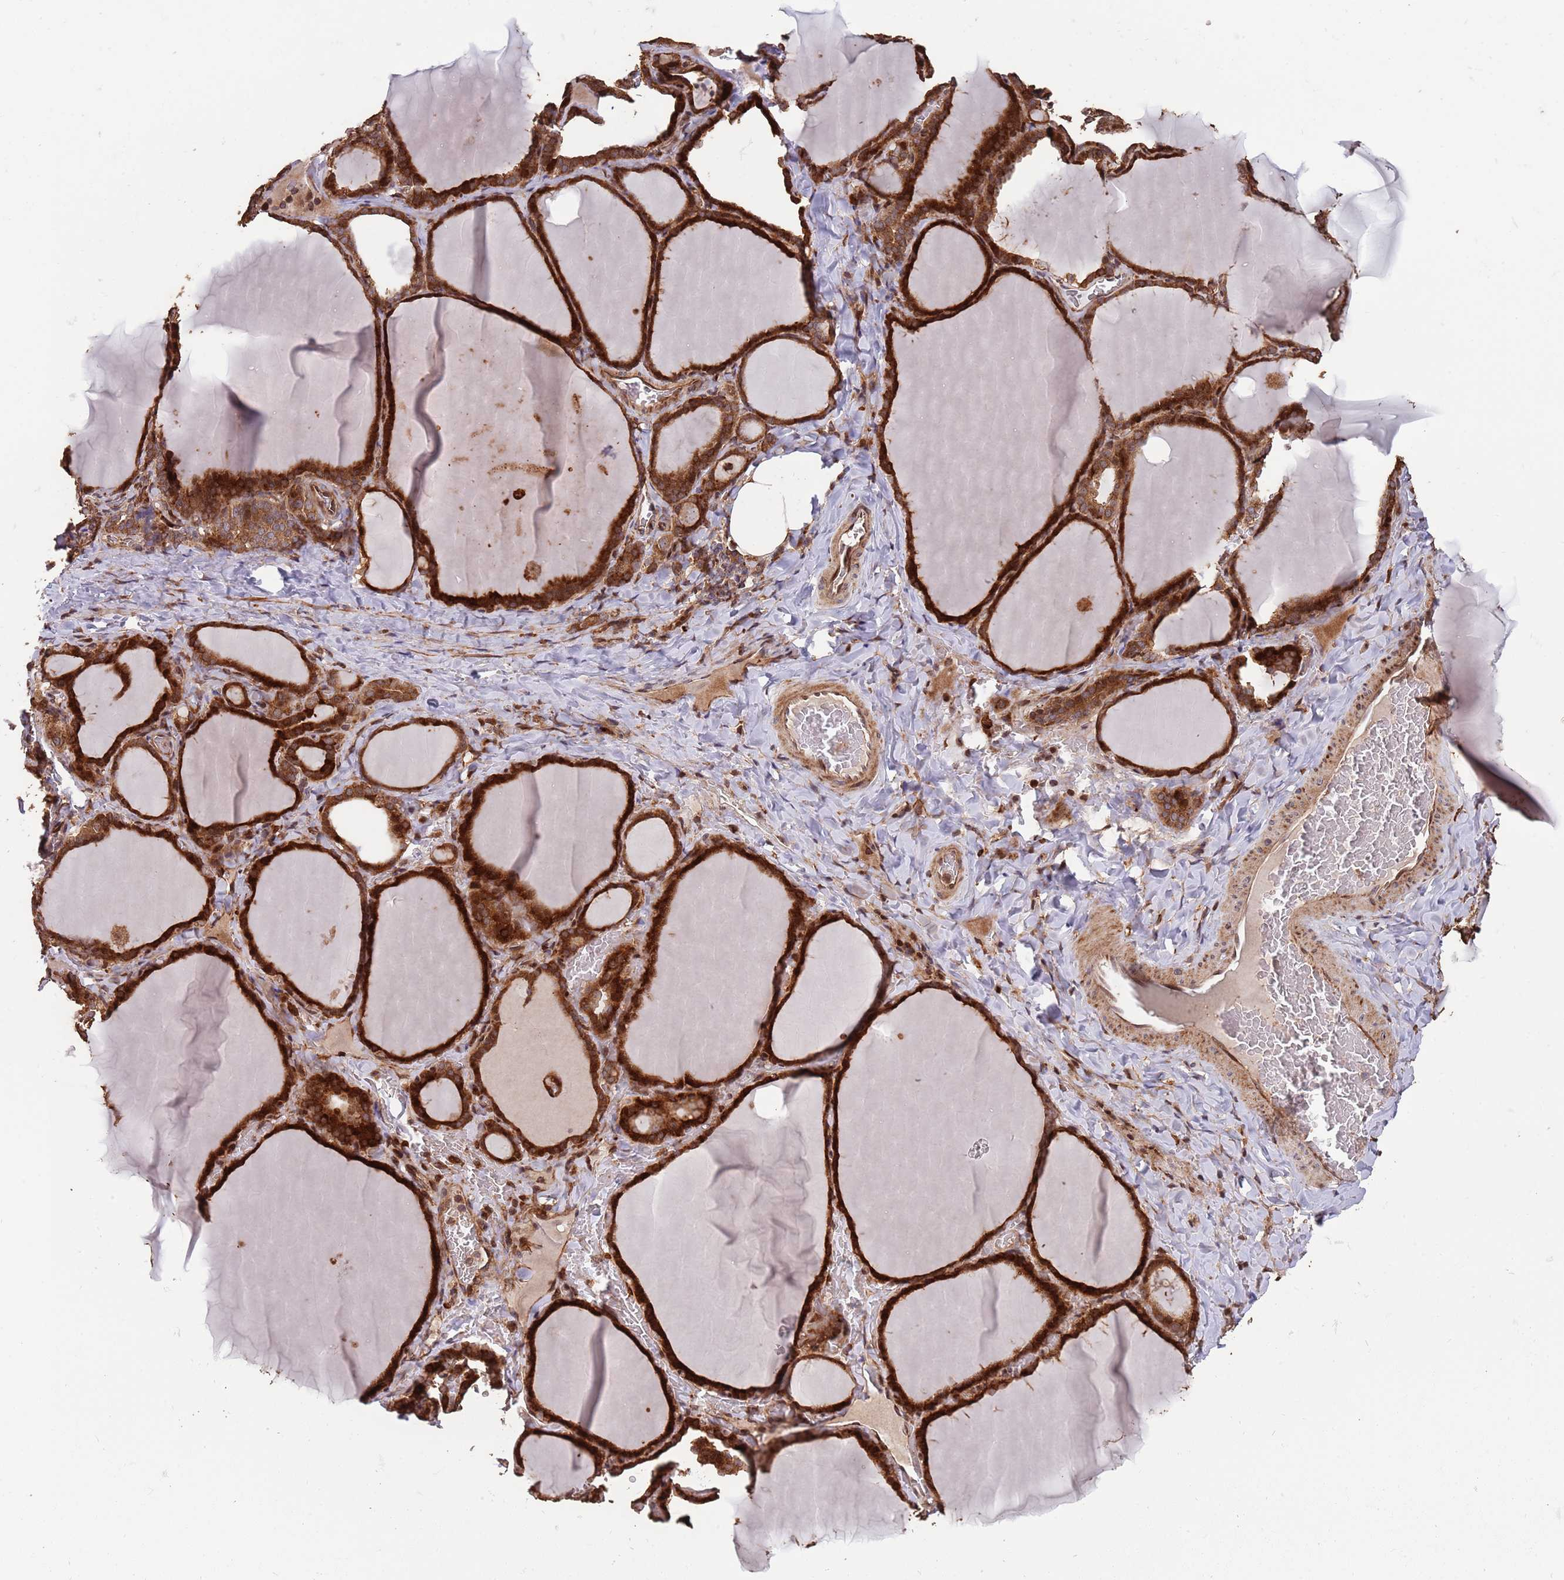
{"staining": {"intensity": "strong", "quantity": ">75%", "location": "cytoplasmic/membranous"}, "tissue": "thyroid gland", "cell_type": "Glandular cells", "image_type": "normal", "snomed": [{"axis": "morphology", "description": "Normal tissue, NOS"}, {"axis": "topography", "description": "Thyroid gland"}], "caption": "Strong cytoplasmic/membranous expression for a protein is appreciated in about >75% of glandular cells of benign thyroid gland using IHC.", "gene": "ZNF428", "patient": {"sex": "female", "age": 39}}